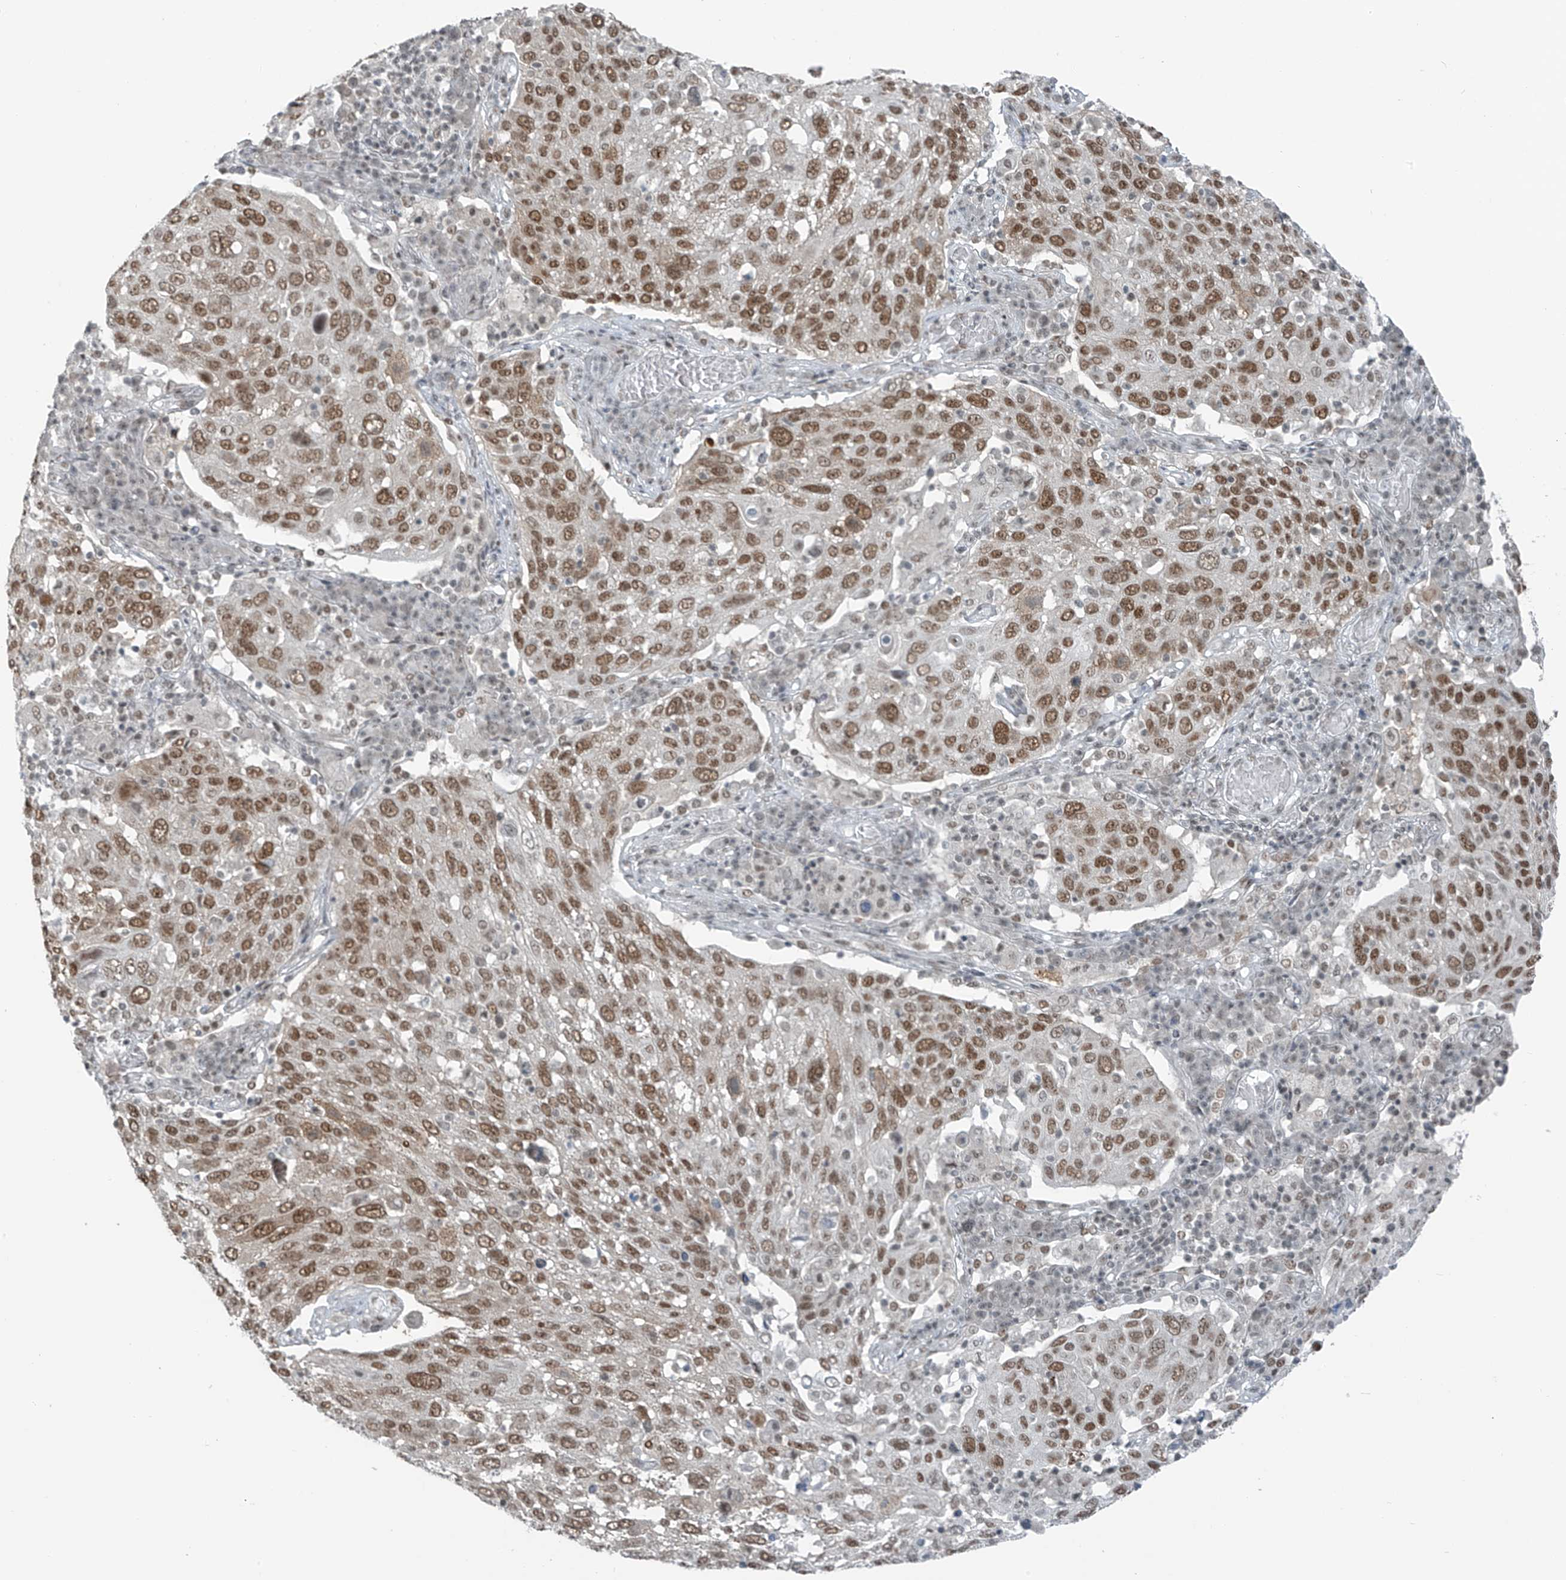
{"staining": {"intensity": "moderate", "quantity": ">75%", "location": "nuclear"}, "tissue": "lung cancer", "cell_type": "Tumor cells", "image_type": "cancer", "snomed": [{"axis": "morphology", "description": "Squamous cell carcinoma, NOS"}, {"axis": "topography", "description": "Lung"}], "caption": "Immunohistochemistry (IHC) of human lung cancer (squamous cell carcinoma) exhibits medium levels of moderate nuclear expression in about >75% of tumor cells.", "gene": "WRNIP1", "patient": {"sex": "male", "age": 65}}